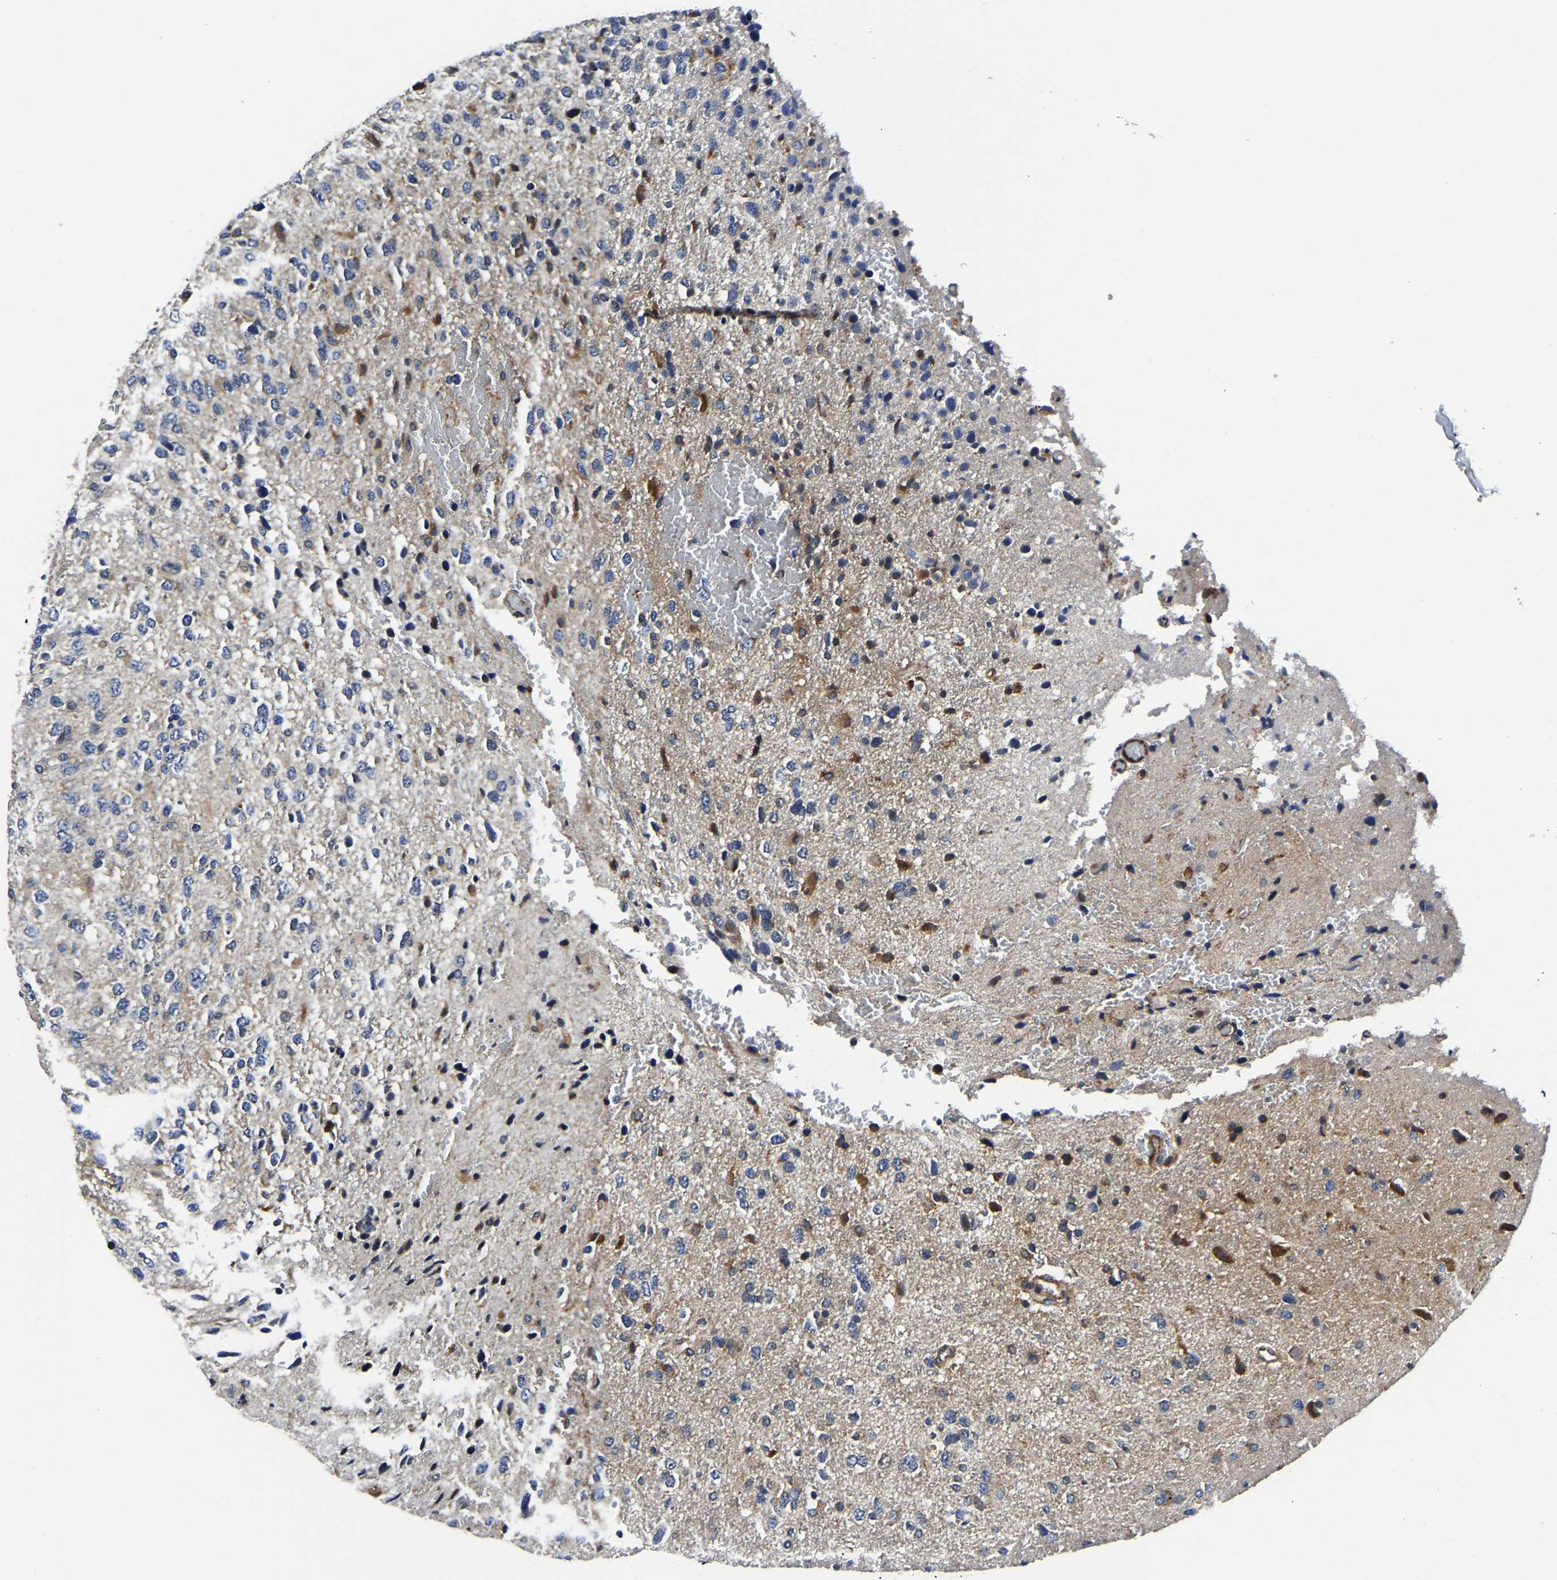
{"staining": {"intensity": "moderate", "quantity": "<25%", "location": "cytoplasmic/membranous"}, "tissue": "glioma", "cell_type": "Tumor cells", "image_type": "cancer", "snomed": [{"axis": "morphology", "description": "Glioma, malignant, High grade"}, {"axis": "topography", "description": "Brain"}], "caption": "Protein staining of glioma tissue displays moderate cytoplasmic/membranous expression in about <25% of tumor cells.", "gene": "KCTD17", "patient": {"sex": "female", "age": 58}}